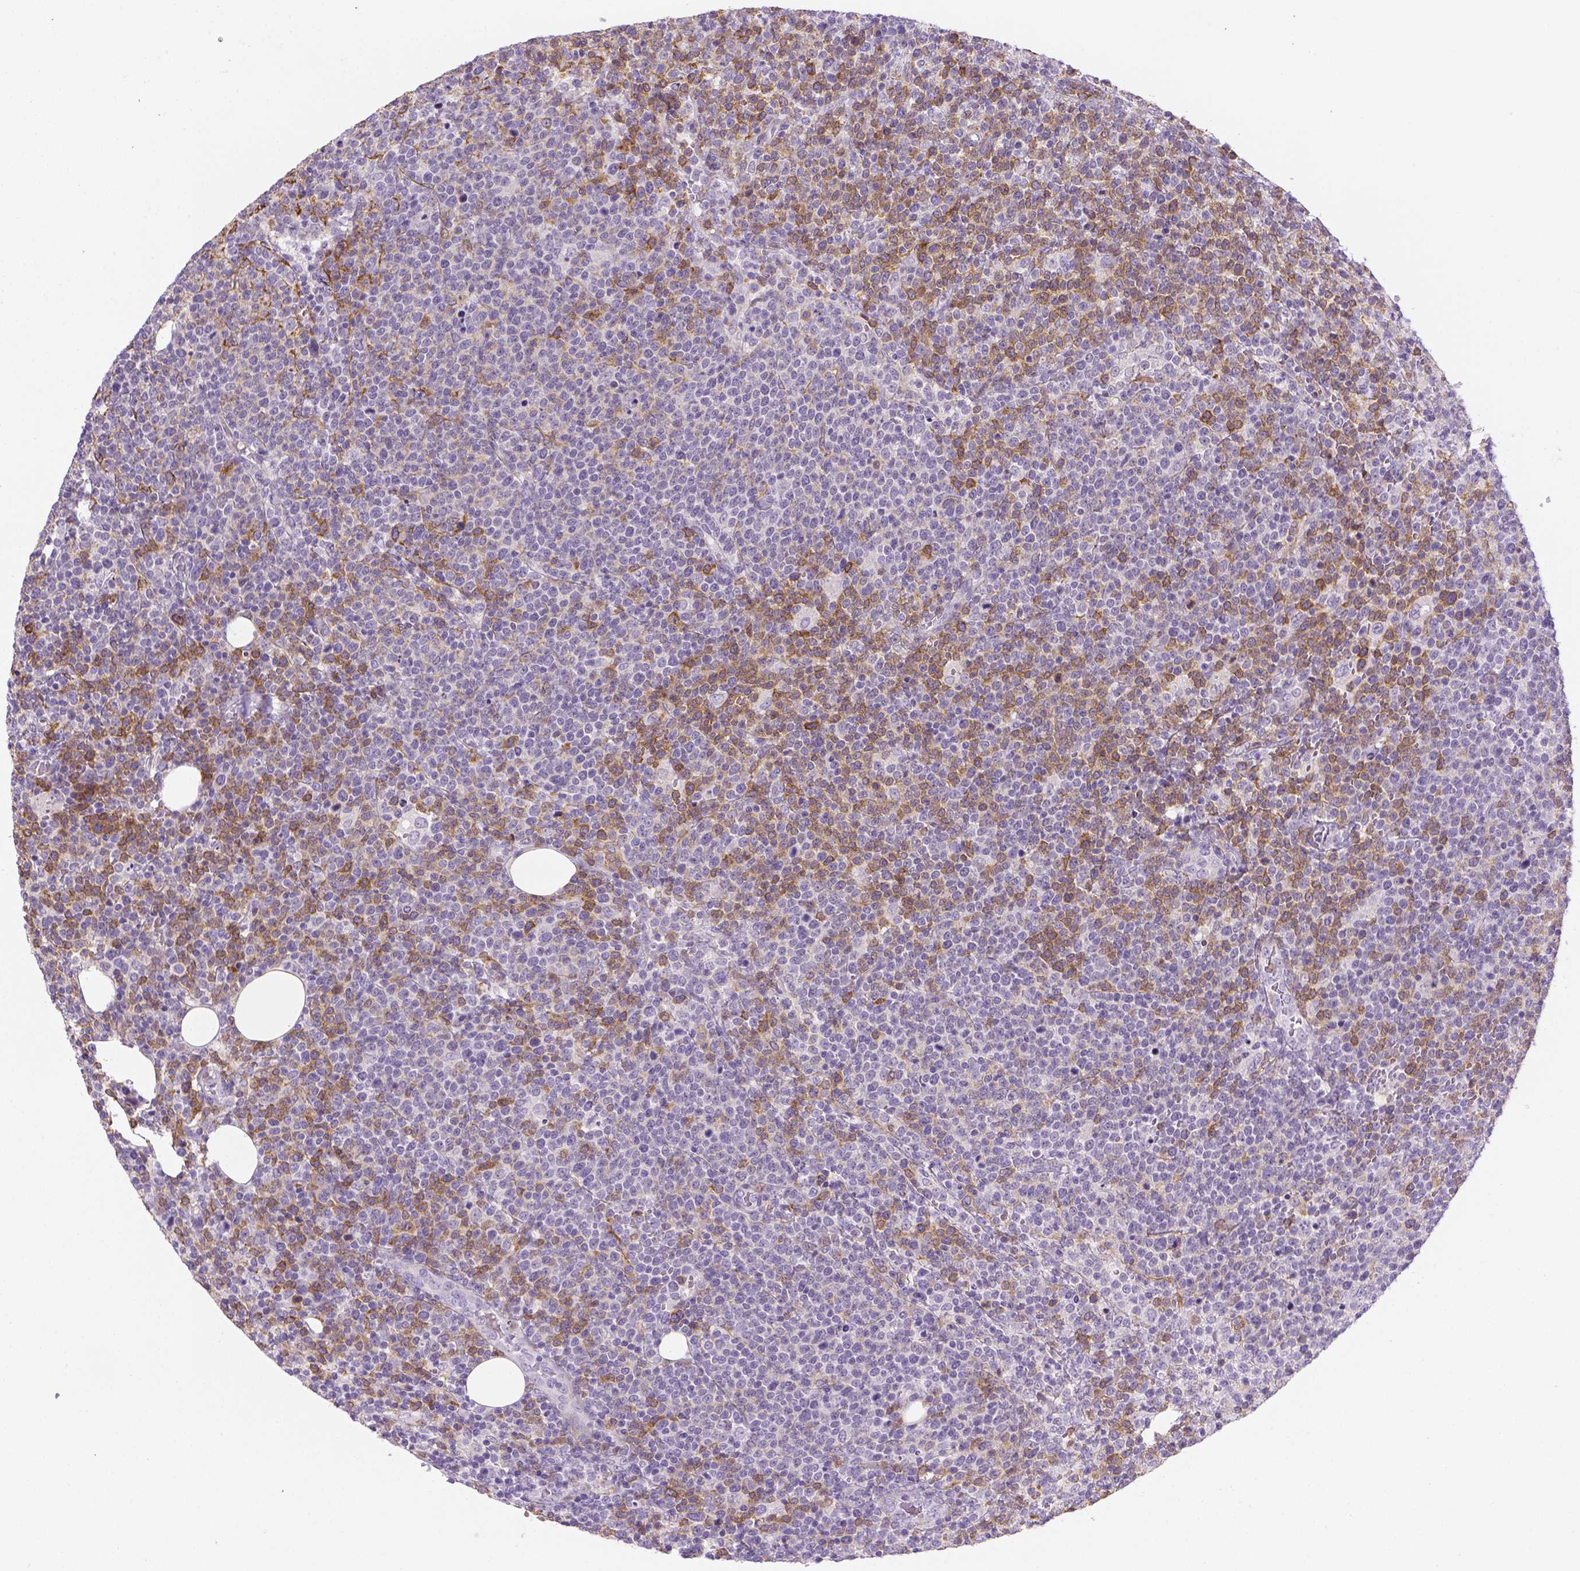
{"staining": {"intensity": "moderate", "quantity": "<25%", "location": "cytoplasmic/membranous"}, "tissue": "lymphoma", "cell_type": "Tumor cells", "image_type": "cancer", "snomed": [{"axis": "morphology", "description": "Malignant lymphoma, non-Hodgkin's type, High grade"}, {"axis": "topography", "description": "Lymph node"}], "caption": "High-magnification brightfield microscopy of high-grade malignant lymphoma, non-Hodgkin's type stained with DAB (brown) and counterstained with hematoxylin (blue). tumor cells exhibit moderate cytoplasmic/membranous staining is present in about<25% of cells. Ihc stains the protein in brown and the nuclei are stained blue.", "gene": "CACNB1", "patient": {"sex": "male", "age": 61}}